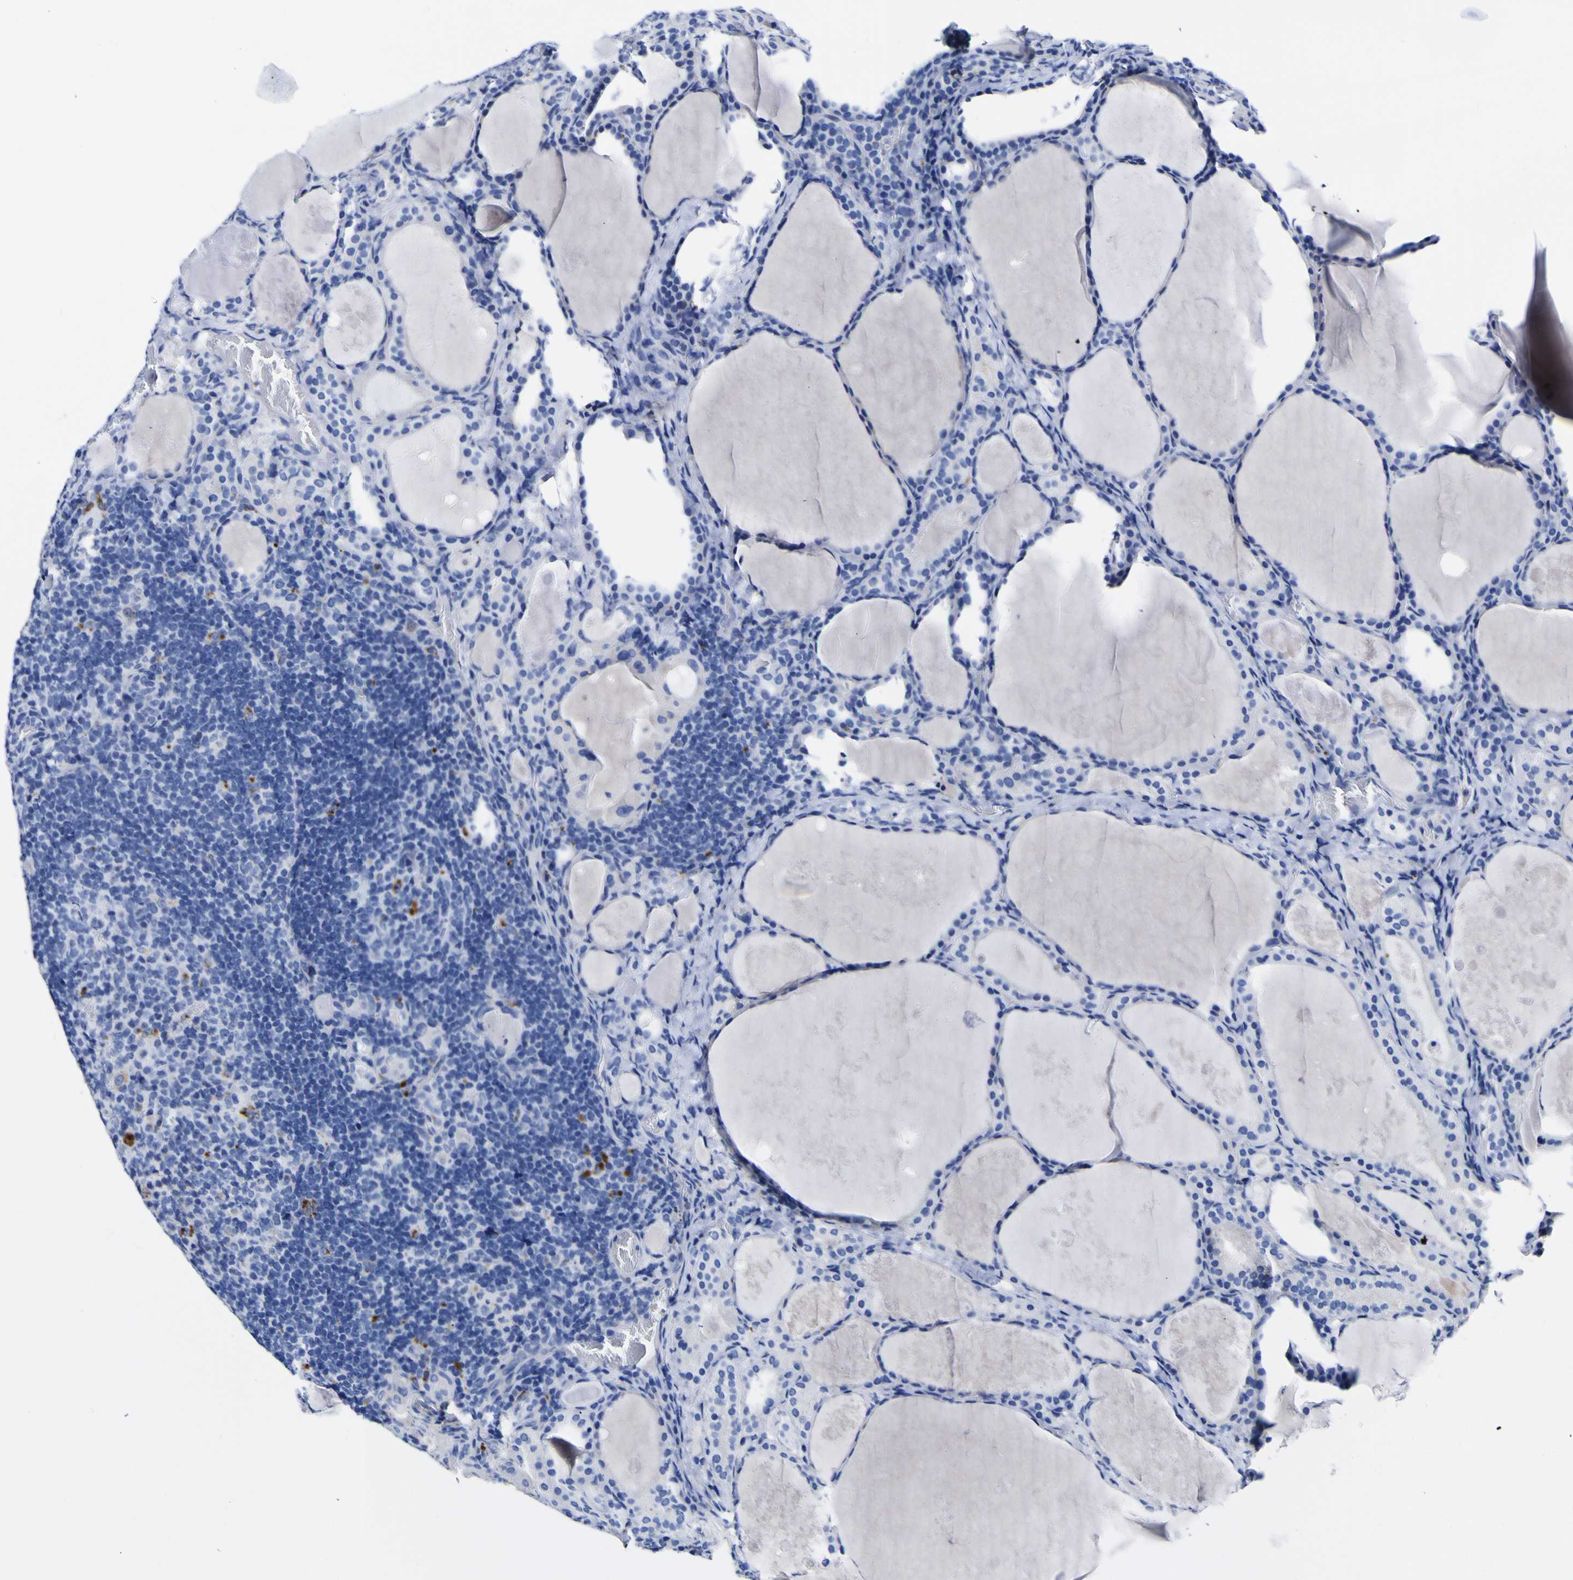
{"staining": {"intensity": "strong", "quantity": "<25%", "location": "cytoplasmic/membranous"}, "tissue": "thyroid cancer", "cell_type": "Tumor cells", "image_type": "cancer", "snomed": [{"axis": "morphology", "description": "Papillary adenocarcinoma, NOS"}, {"axis": "topography", "description": "Thyroid gland"}], "caption": "Protein expression analysis of human papillary adenocarcinoma (thyroid) reveals strong cytoplasmic/membranous expression in approximately <25% of tumor cells.", "gene": "HLA-DQA1", "patient": {"sex": "female", "age": 42}}